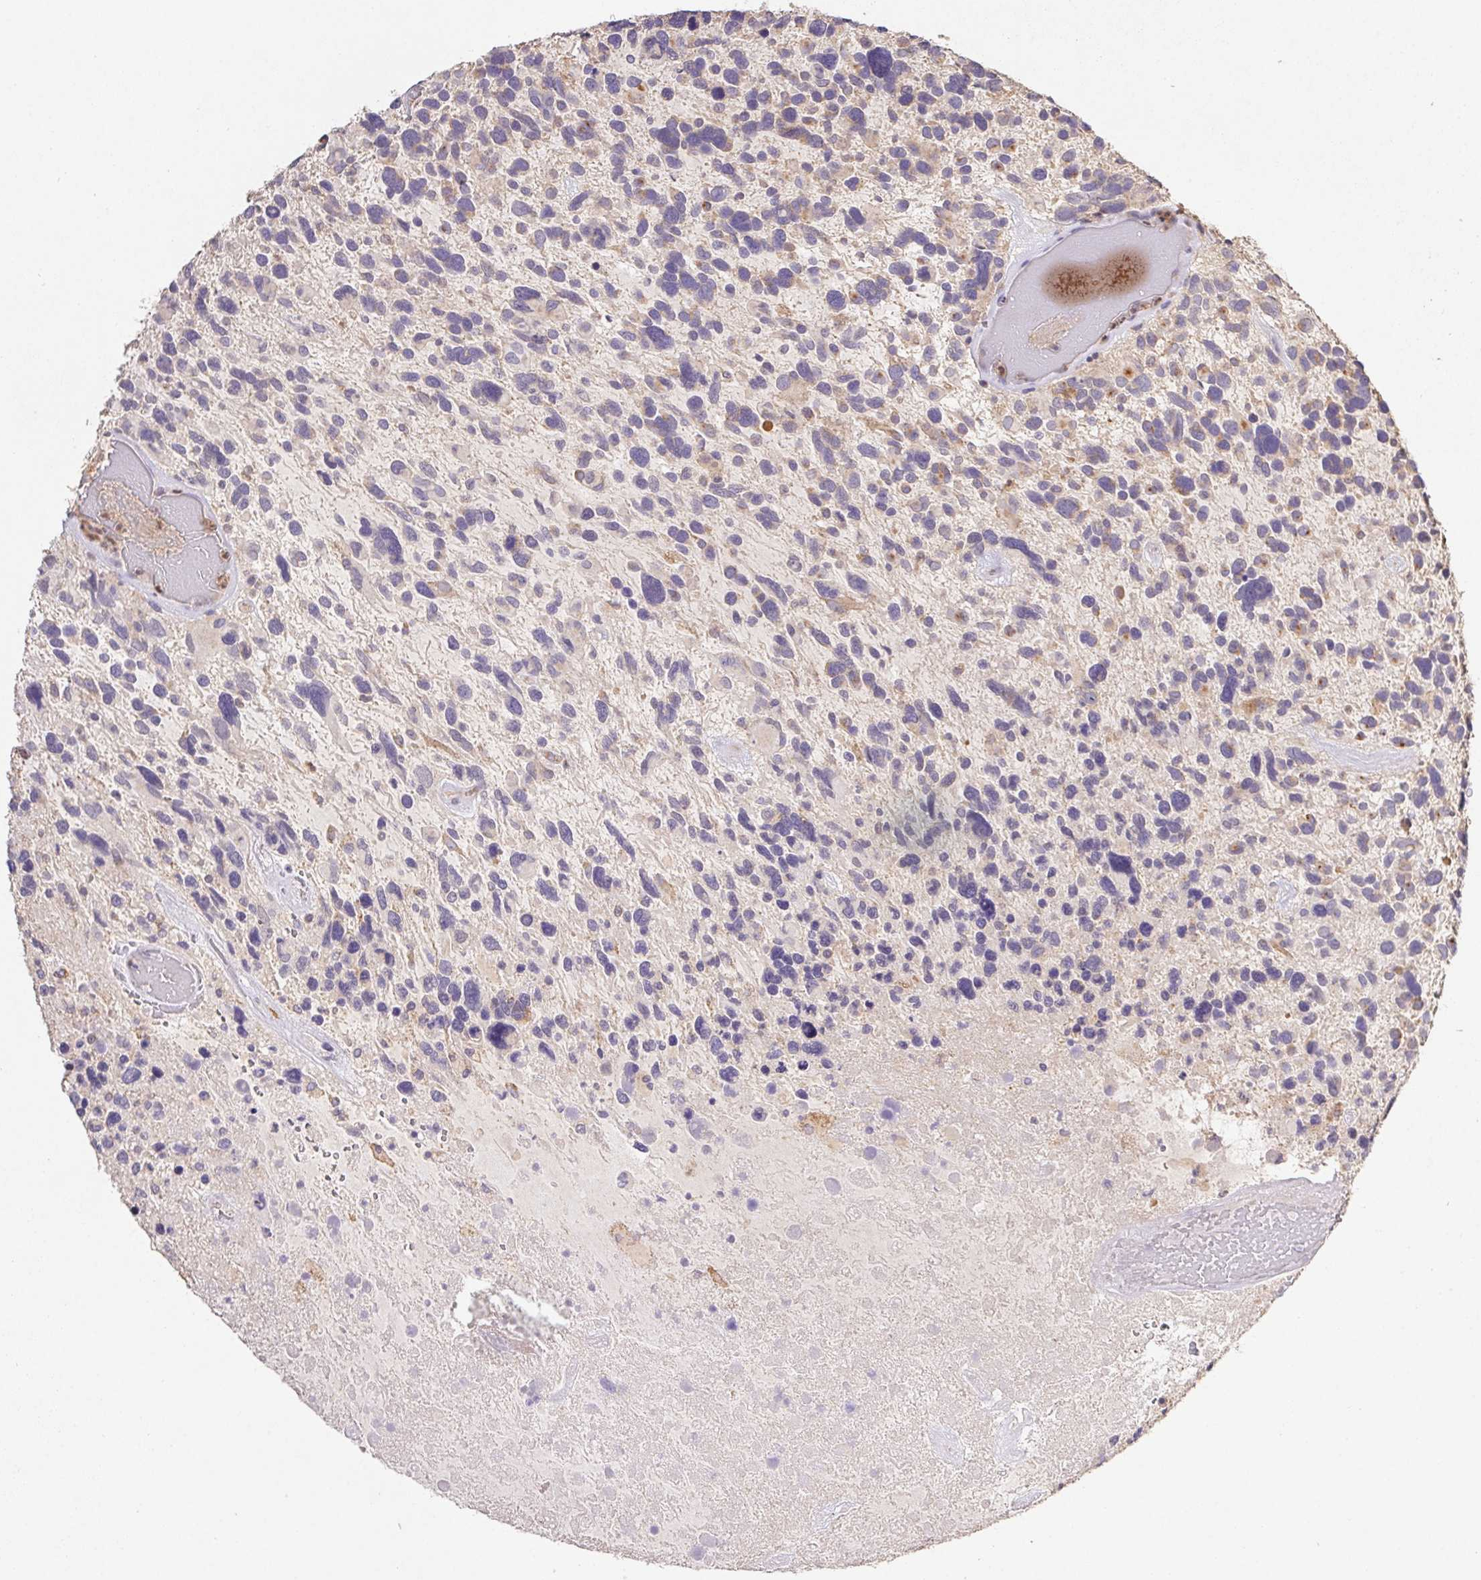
{"staining": {"intensity": "moderate", "quantity": "<25%", "location": "cytoplasmic/membranous"}, "tissue": "glioma", "cell_type": "Tumor cells", "image_type": "cancer", "snomed": [{"axis": "morphology", "description": "Glioma, malignant, High grade"}, {"axis": "topography", "description": "Brain"}], "caption": "Human malignant glioma (high-grade) stained with a protein marker shows moderate staining in tumor cells.", "gene": "RAB11A", "patient": {"sex": "male", "age": 49}}